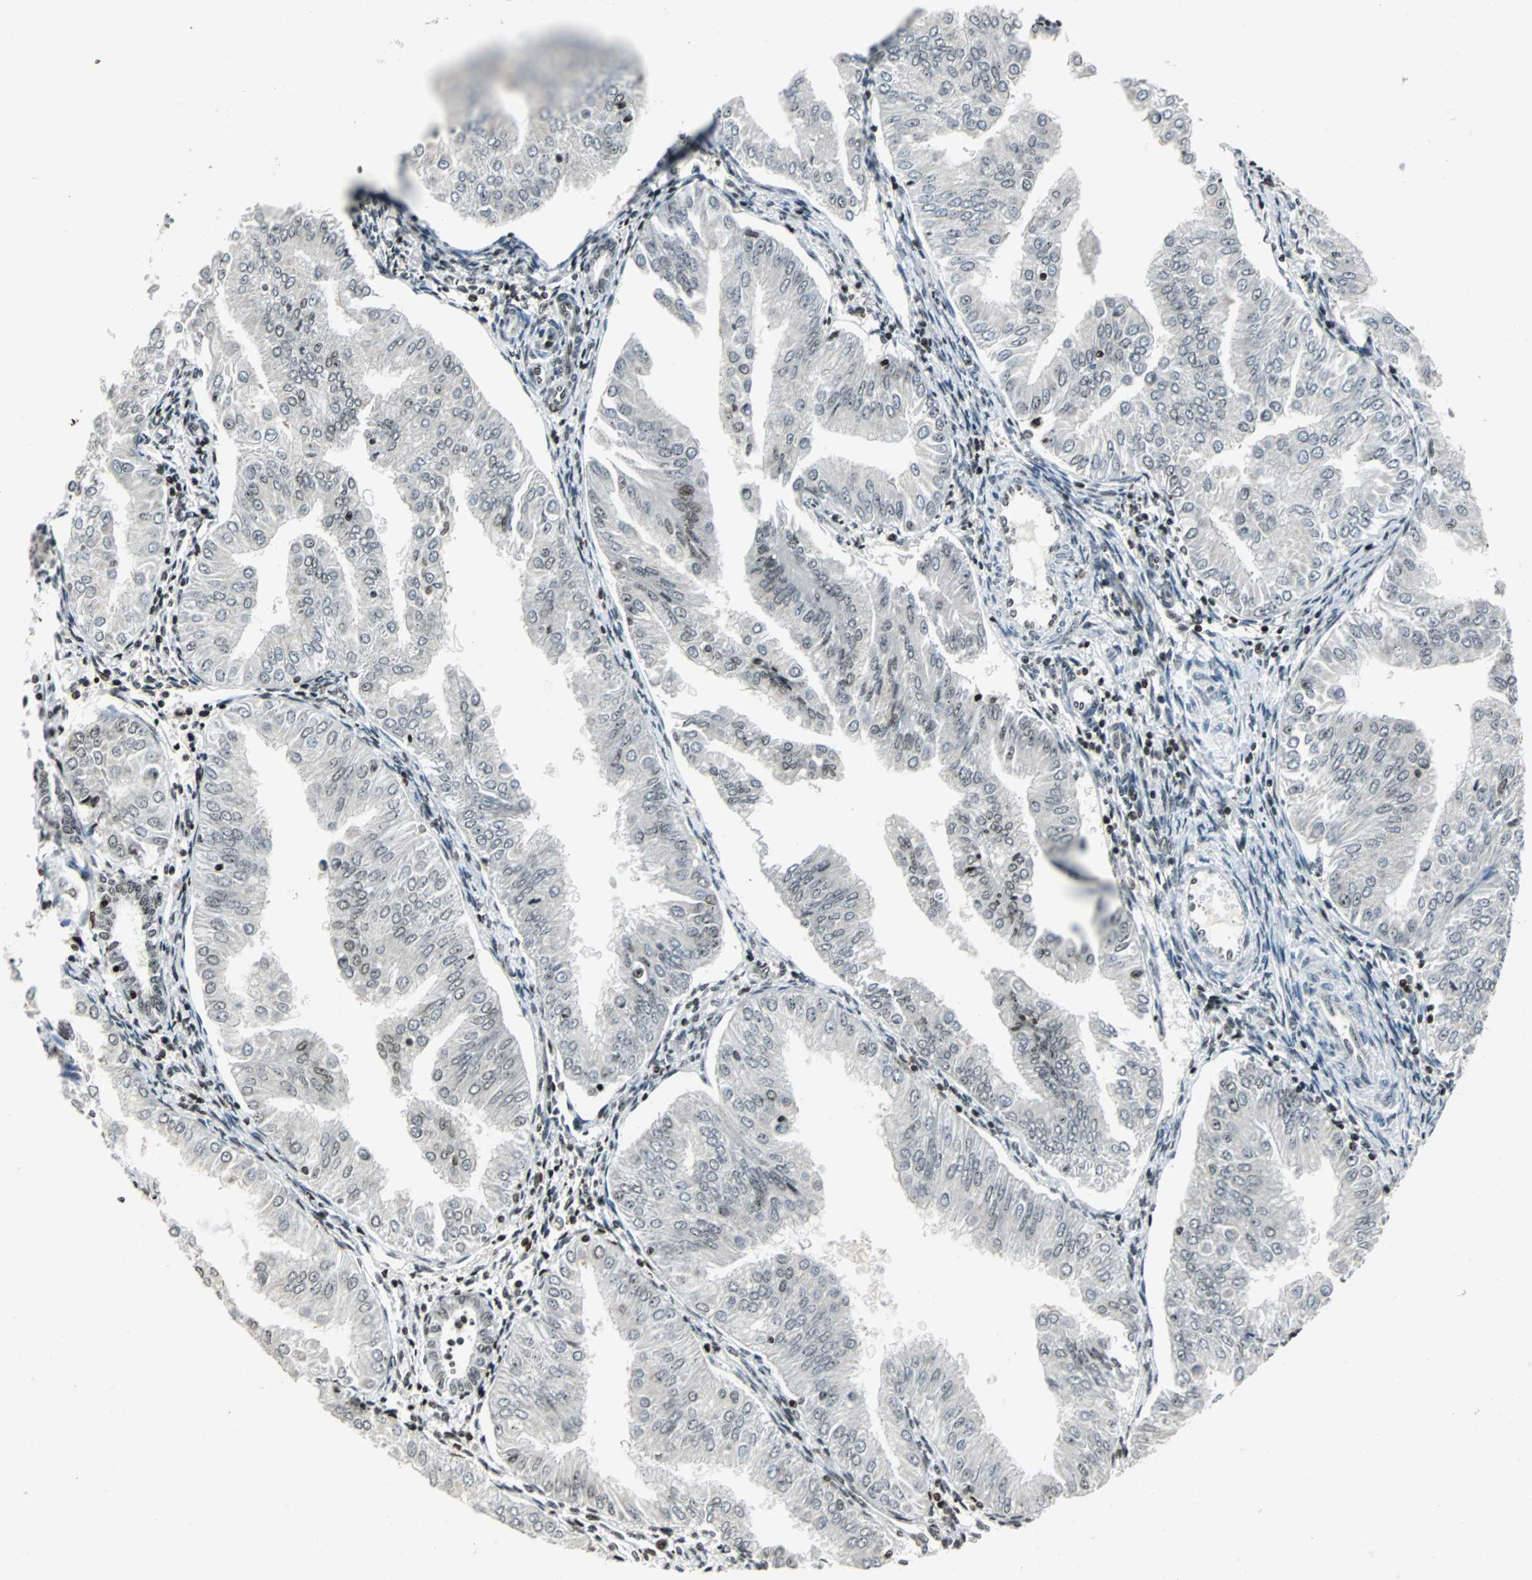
{"staining": {"intensity": "weak", "quantity": "<25%", "location": "nuclear"}, "tissue": "endometrial cancer", "cell_type": "Tumor cells", "image_type": "cancer", "snomed": [{"axis": "morphology", "description": "Adenocarcinoma, NOS"}, {"axis": "topography", "description": "Endometrium"}], "caption": "Tumor cells are negative for brown protein staining in endometrial adenocarcinoma.", "gene": "PAXIP1", "patient": {"sex": "female", "age": 53}}